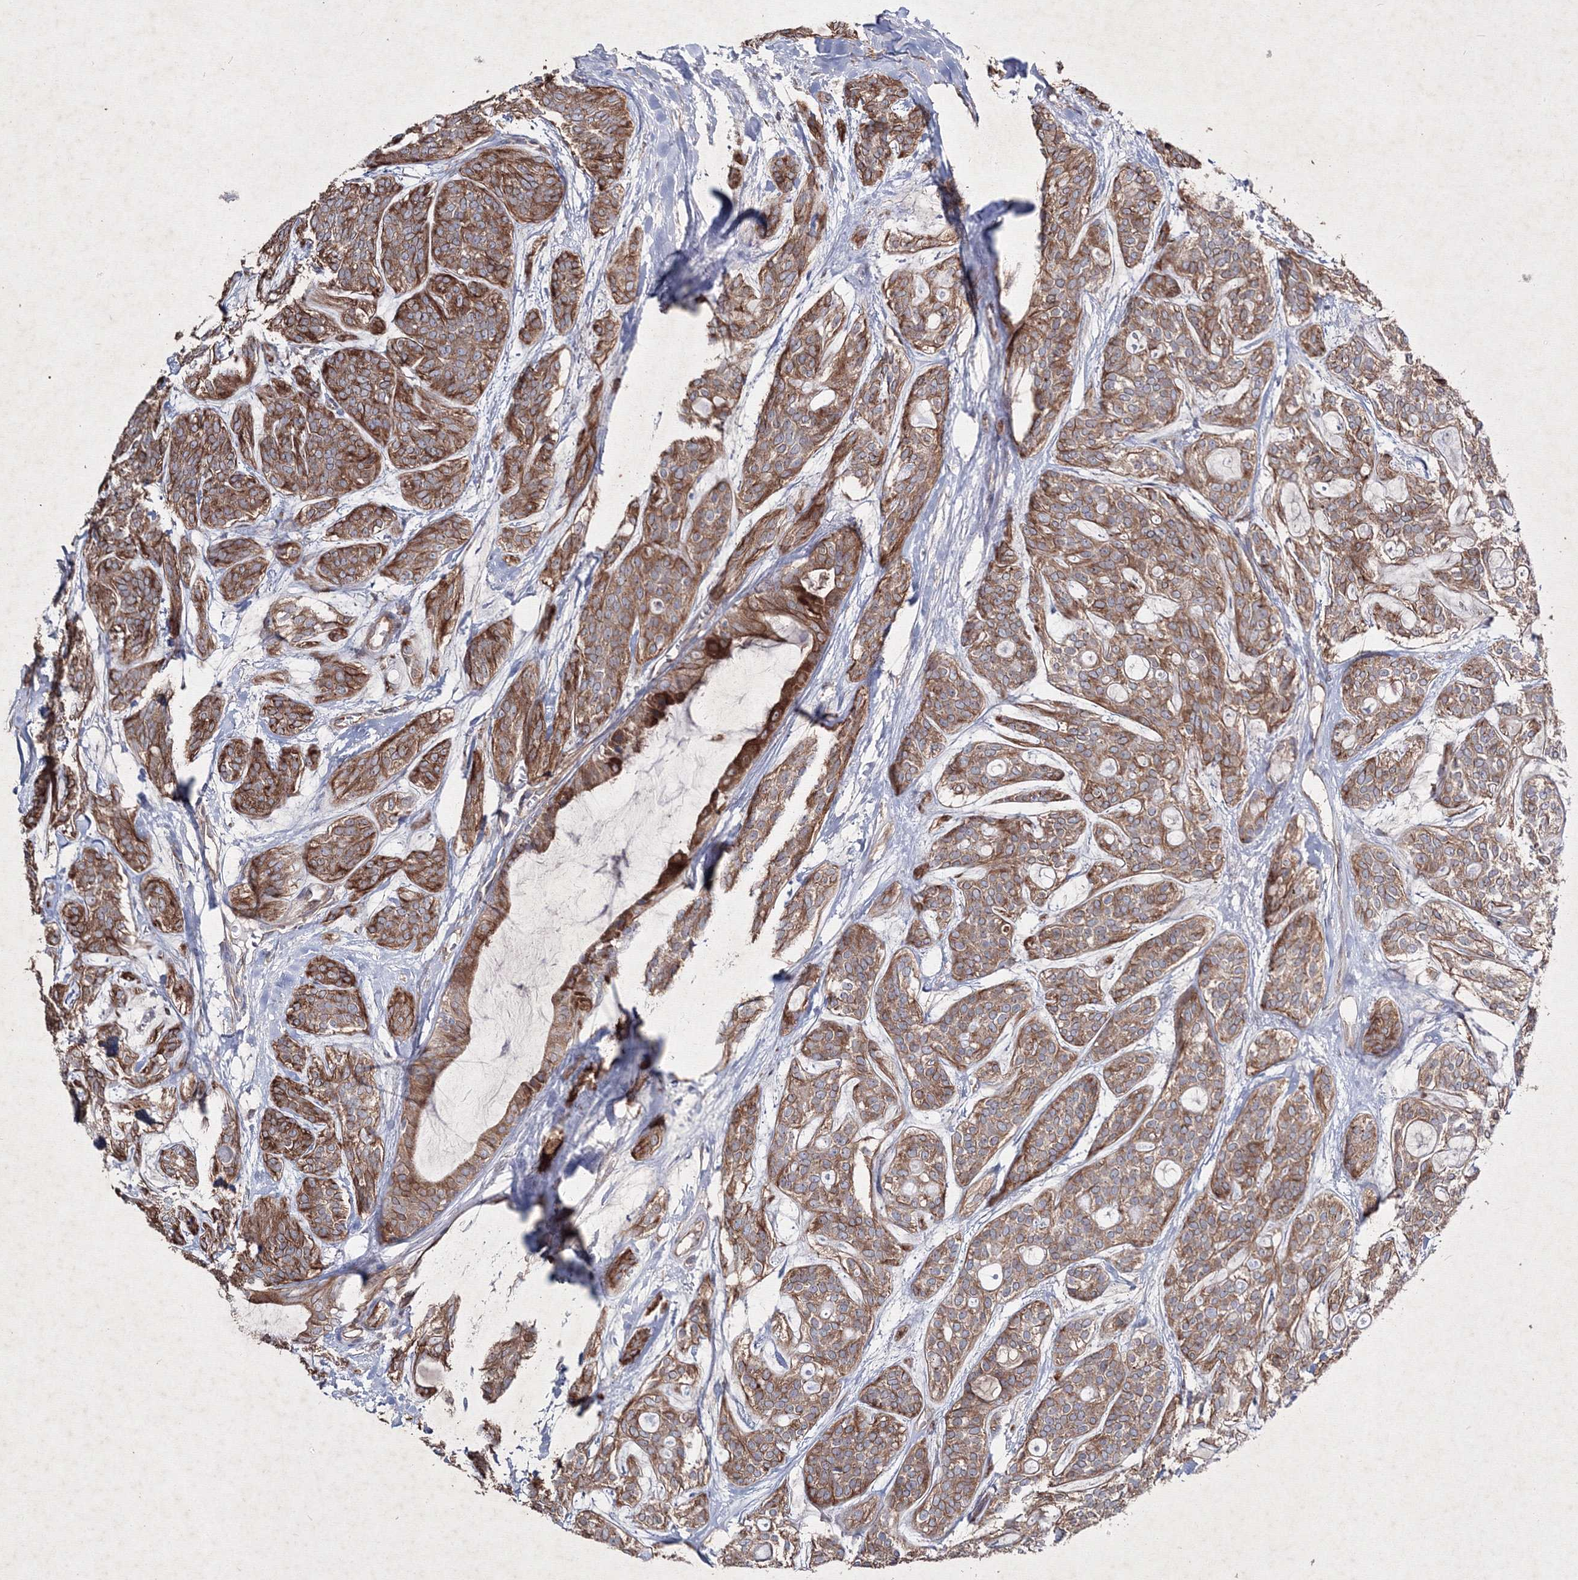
{"staining": {"intensity": "moderate", "quantity": ">75%", "location": "cytoplasmic/membranous"}, "tissue": "head and neck cancer", "cell_type": "Tumor cells", "image_type": "cancer", "snomed": [{"axis": "morphology", "description": "Adenocarcinoma, NOS"}, {"axis": "topography", "description": "Head-Neck"}], "caption": "IHC photomicrograph of head and neck adenocarcinoma stained for a protein (brown), which reveals medium levels of moderate cytoplasmic/membranous positivity in about >75% of tumor cells.", "gene": "GFM1", "patient": {"sex": "male", "age": 66}}